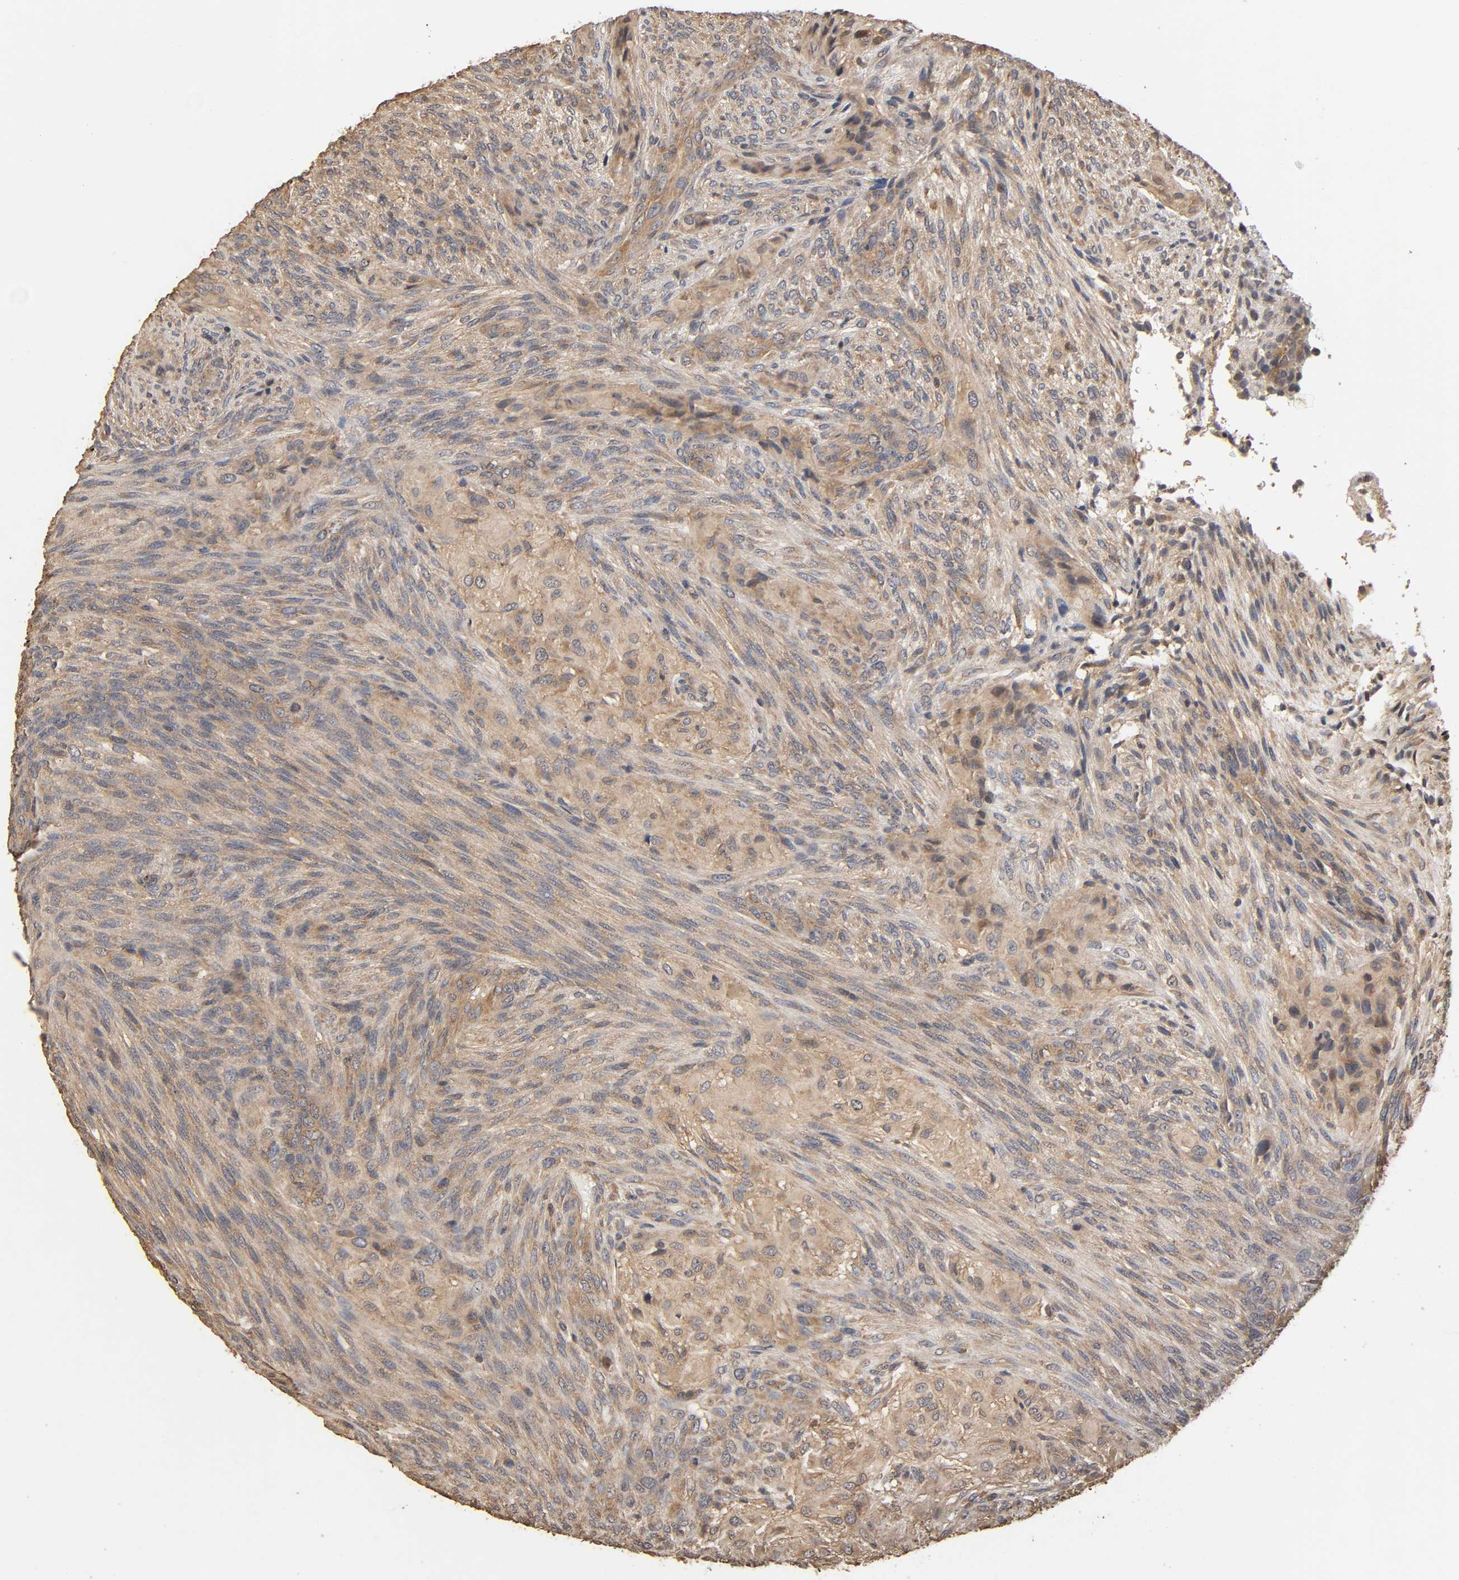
{"staining": {"intensity": "weak", "quantity": ">75%", "location": "cytoplasmic/membranous"}, "tissue": "glioma", "cell_type": "Tumor cells", "image_type": "cancer", "snomed": [{"axis": "morphology", "description": "Glioma, malignant, High grade"}, {"axis": "topography", "description": "Cerebral cortex"}], "caption": "A histopathology image showing weak cytoplasmic/membranous expression in about >75% of tumor cells in malignant high-grade glioma, as visualized by brown immunohistochemical staining.", "gene": "ARHGEF7", "patient": {"sex": "female", "age": 55}}